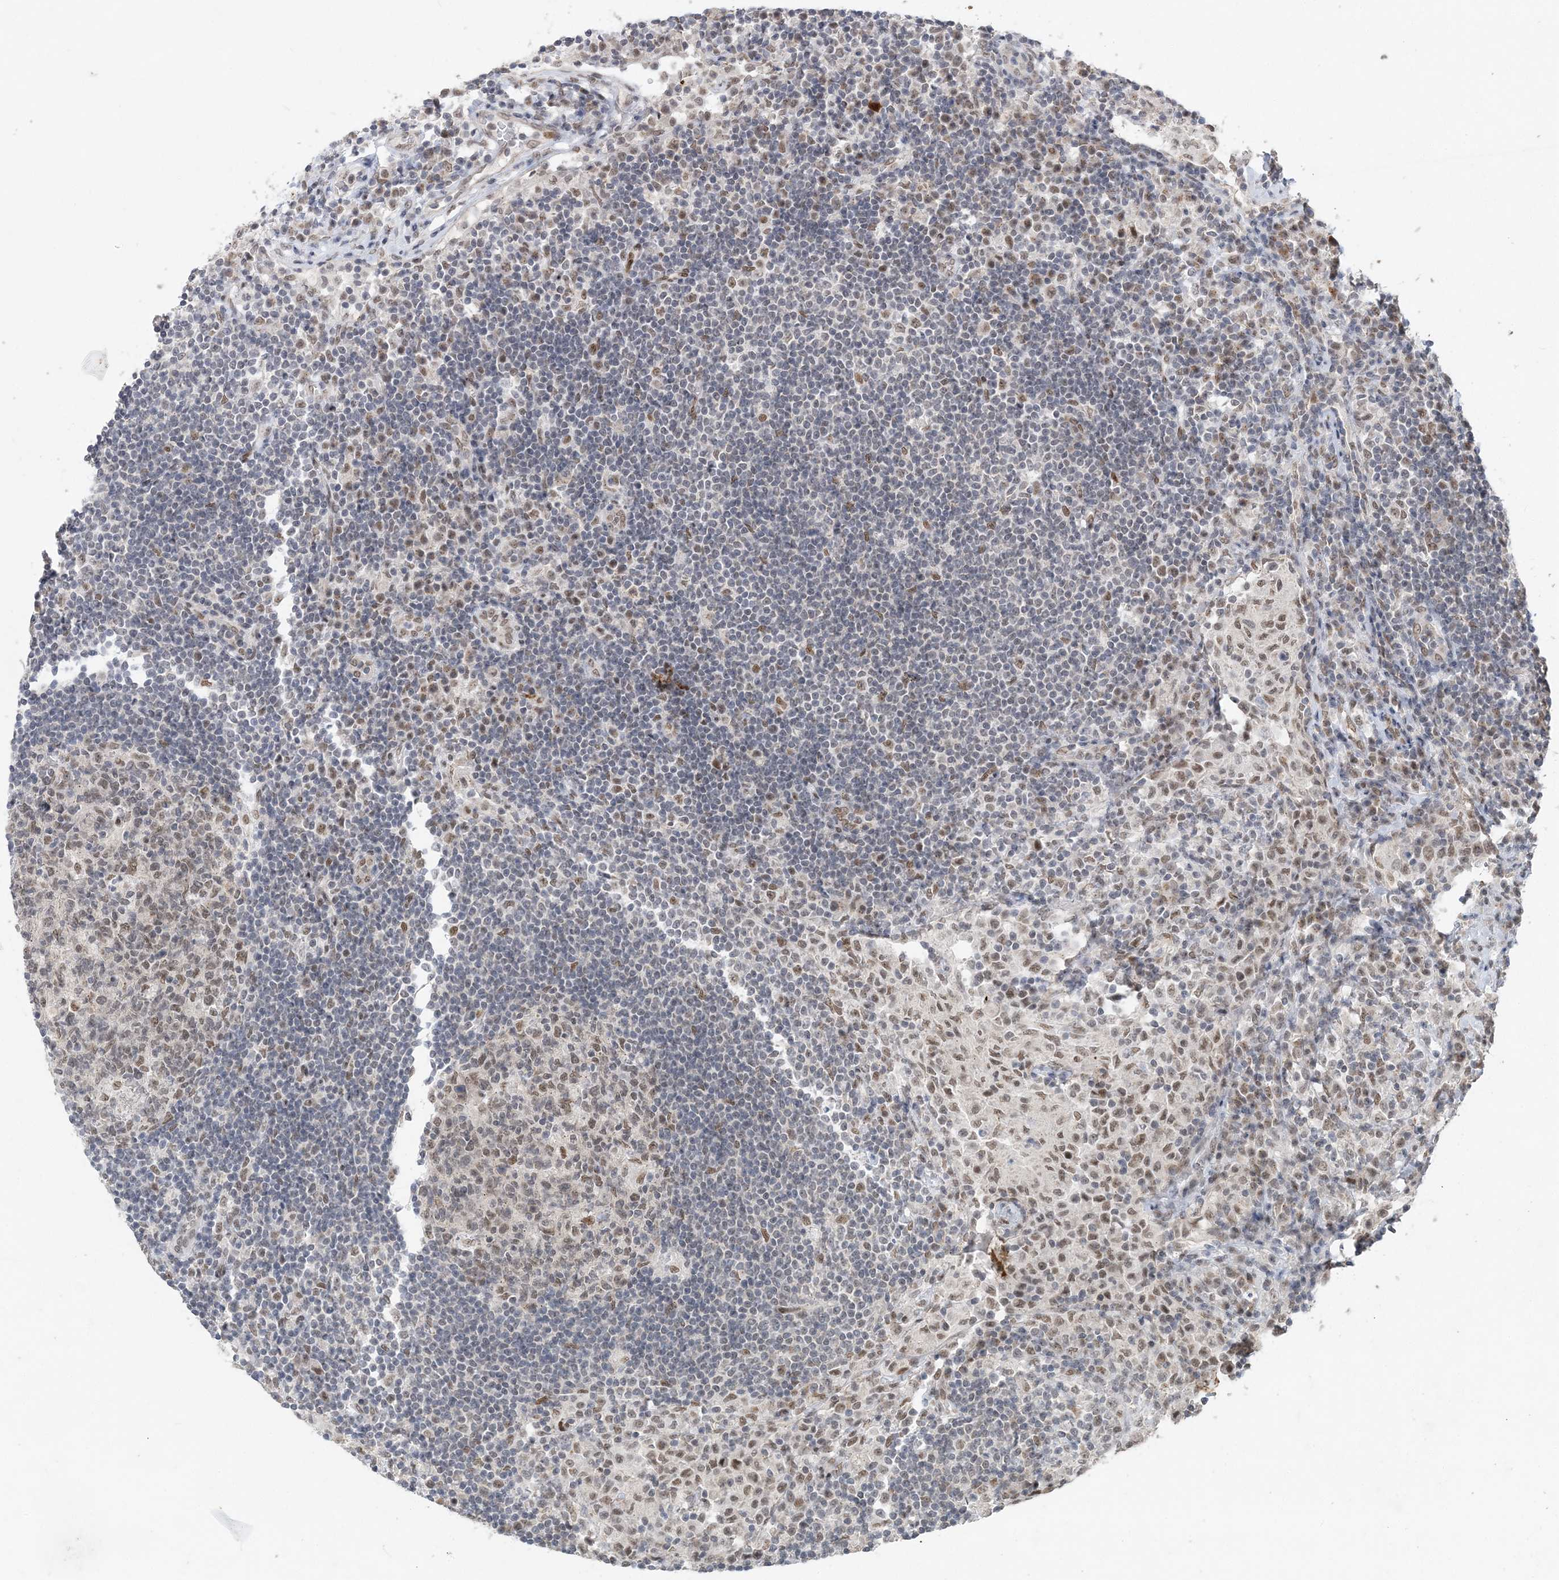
{"staining": {"intensity": "moderate", "quantity": "<25%", "location": "nuclear"}, "tissue": "lymph node", "cell_type": "Germinal center cells", "image_type": "normal", "snomed": [{"axis": "morphology", "description": "Normal tissue, NOS"}, {"axis": "topography", "description": "Lymph node"}], "caption": "Brown immunohistochemical staining in benign human lymph node reveals moderate nuclear positivity in about <25% of germinal center cells. The staining was performed using DAB (3,3'-diaminobenzidine) to visualize the protein expression in brown, while the nuclei were stained in blue with hematoxylin (Magnification: 20x).", "gene": "WAC", "patient": {"sex": "female", "age": 53}}